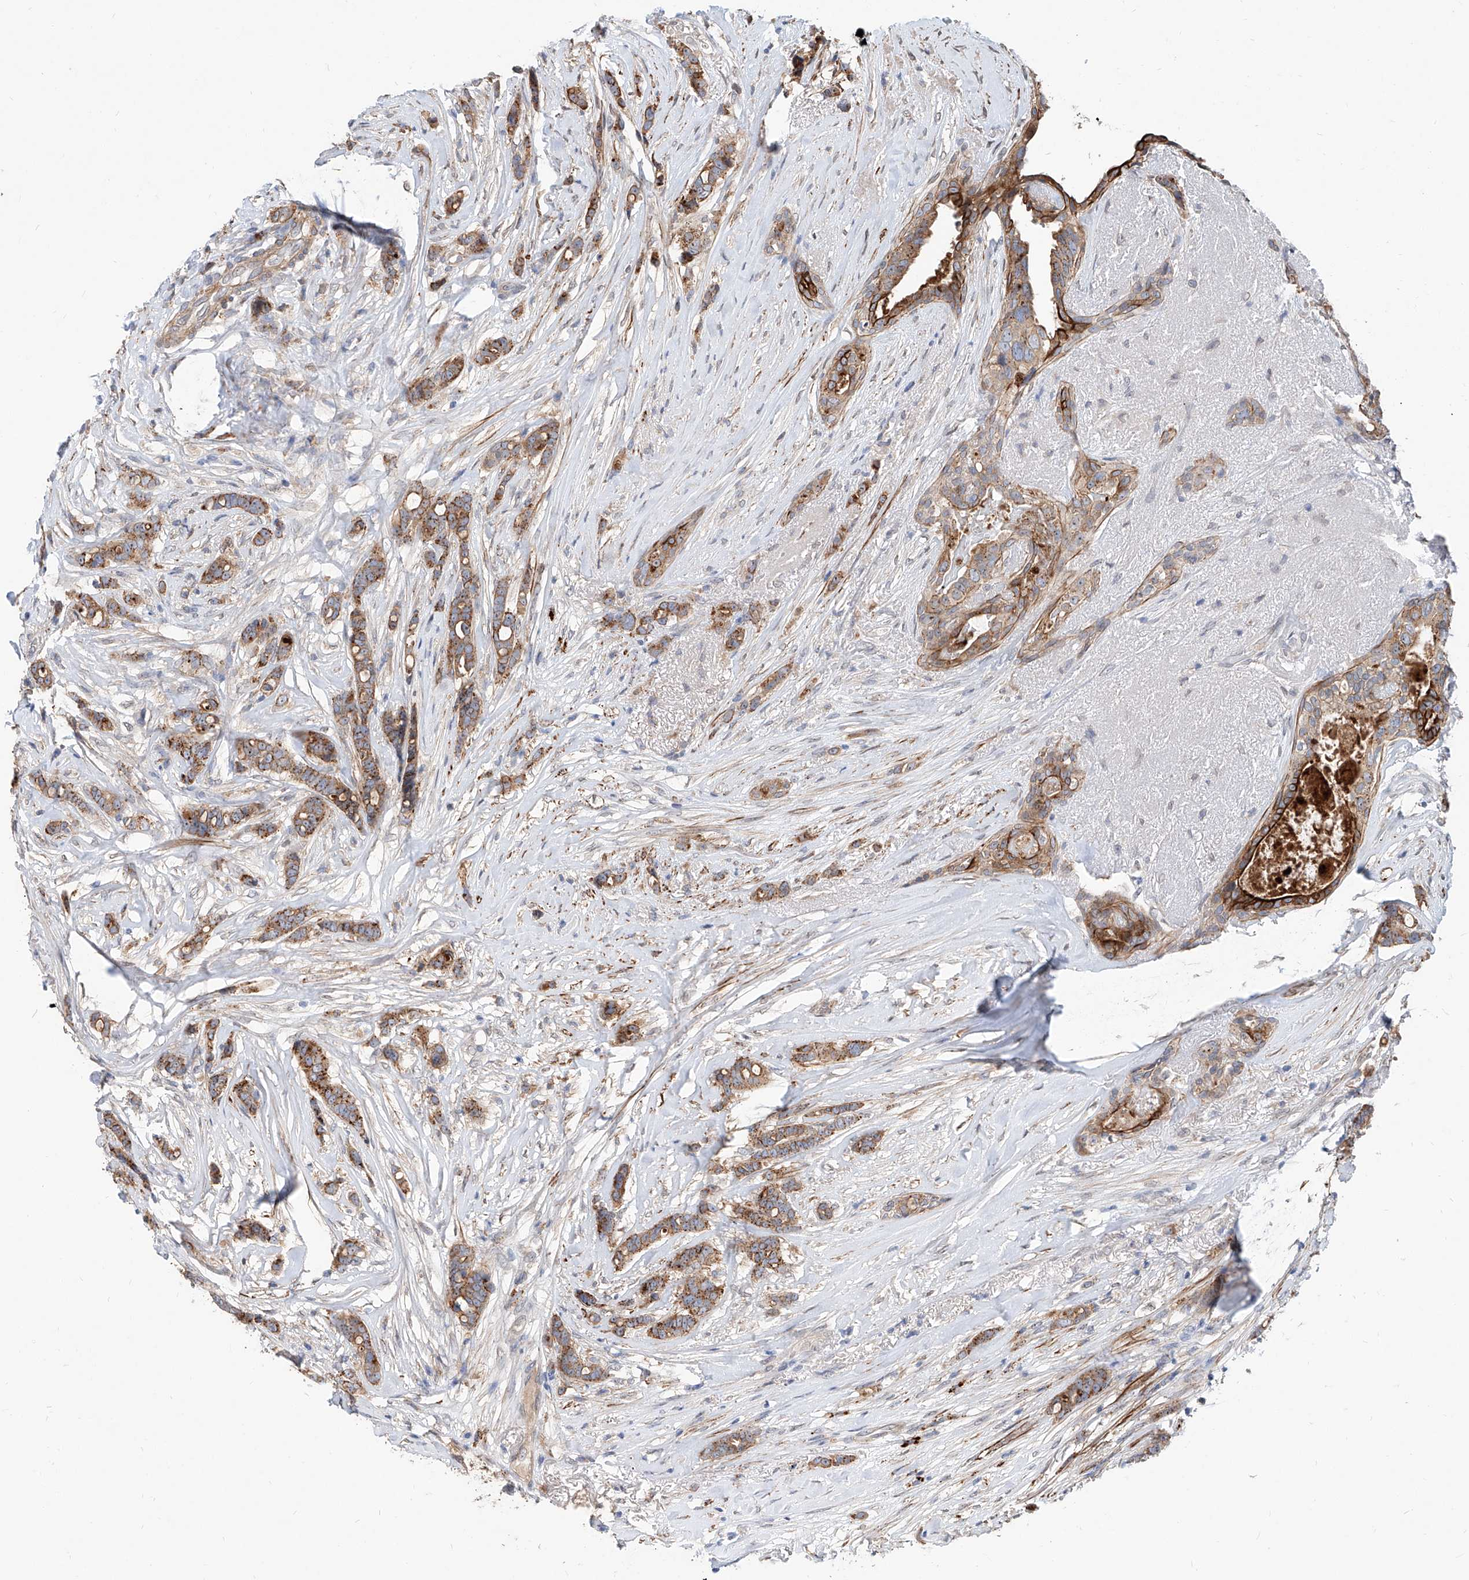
{"staining": {"intensity": "moderate", "quantity": ">75%", "location": "cytoplasmic/membranous"}, "tissue": "breast cancer", "cell_type": "Tumor cells", "image_type": "cancer", "snomed": [{"axis": "morphology", "description": "Lobular carcinoma"}, {"axis": "topography", "description": "Breast"}], "caption": "Moderate cytoplasmic/membranous protein positivity is appreciated in about >75% of tumor cells in breast lobular carcinoma.", "gene": "MAGEE2", "patient": {"sex": "female", "age": 51}}